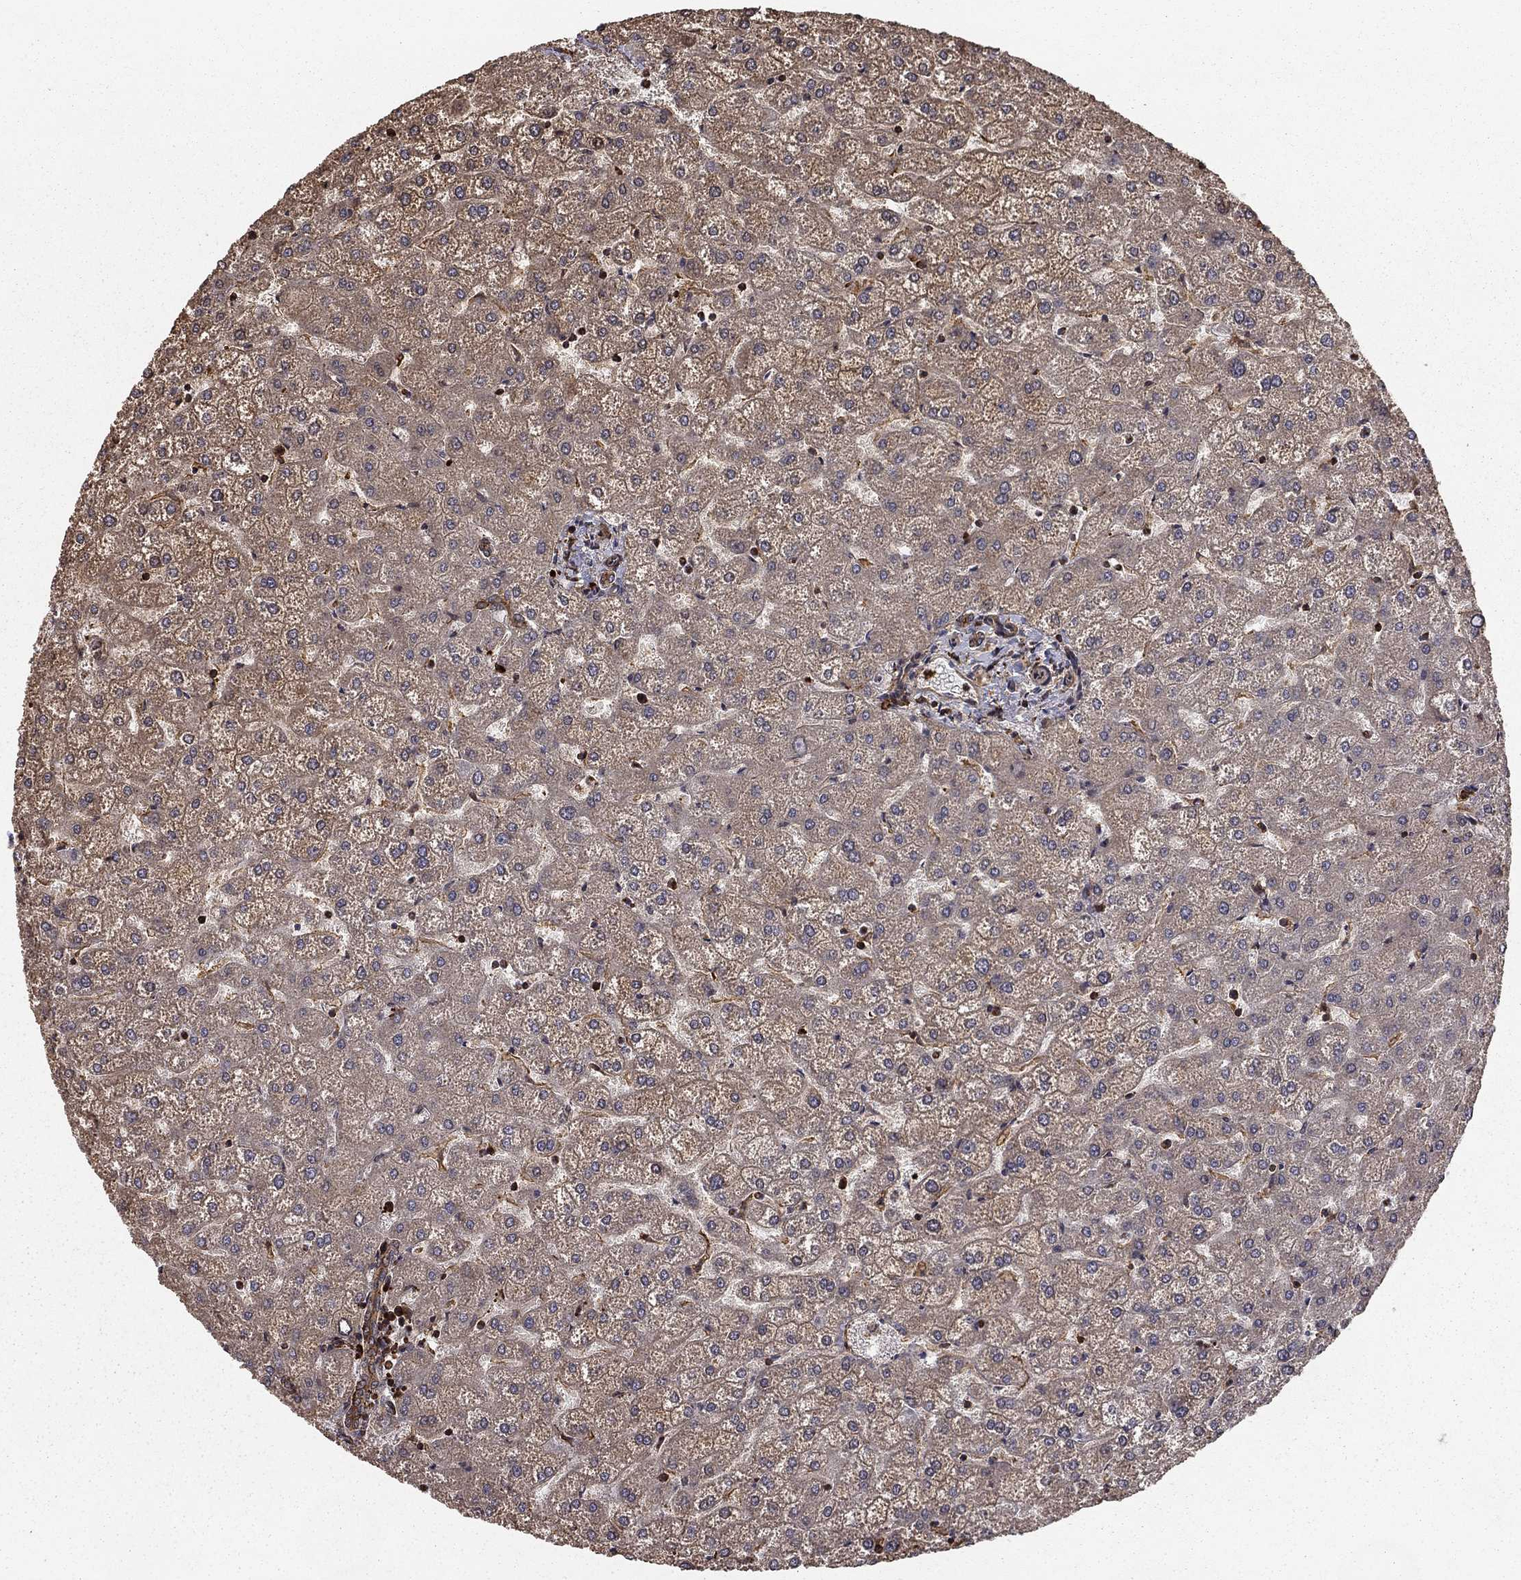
{"staining": {"intensity": "negative", "quantity": "none", "location": "none"}, "tissue": "liver", "cell_type": "Cholangiocytes", "image_type": "normal", "snomed": [{"axis": "morphology", "description": "Normal tissue, NOS"}, {"axis": "topography", "description": "Liver"}], "caption": "Protein analysis of normal liver shows no significant positivity in cholangiocytes. (DAB (3,3'-diaminobenzidine) IHC, high magnification).", "gene": "HABP4", "patient": {"sex": "female", "age": 32}}